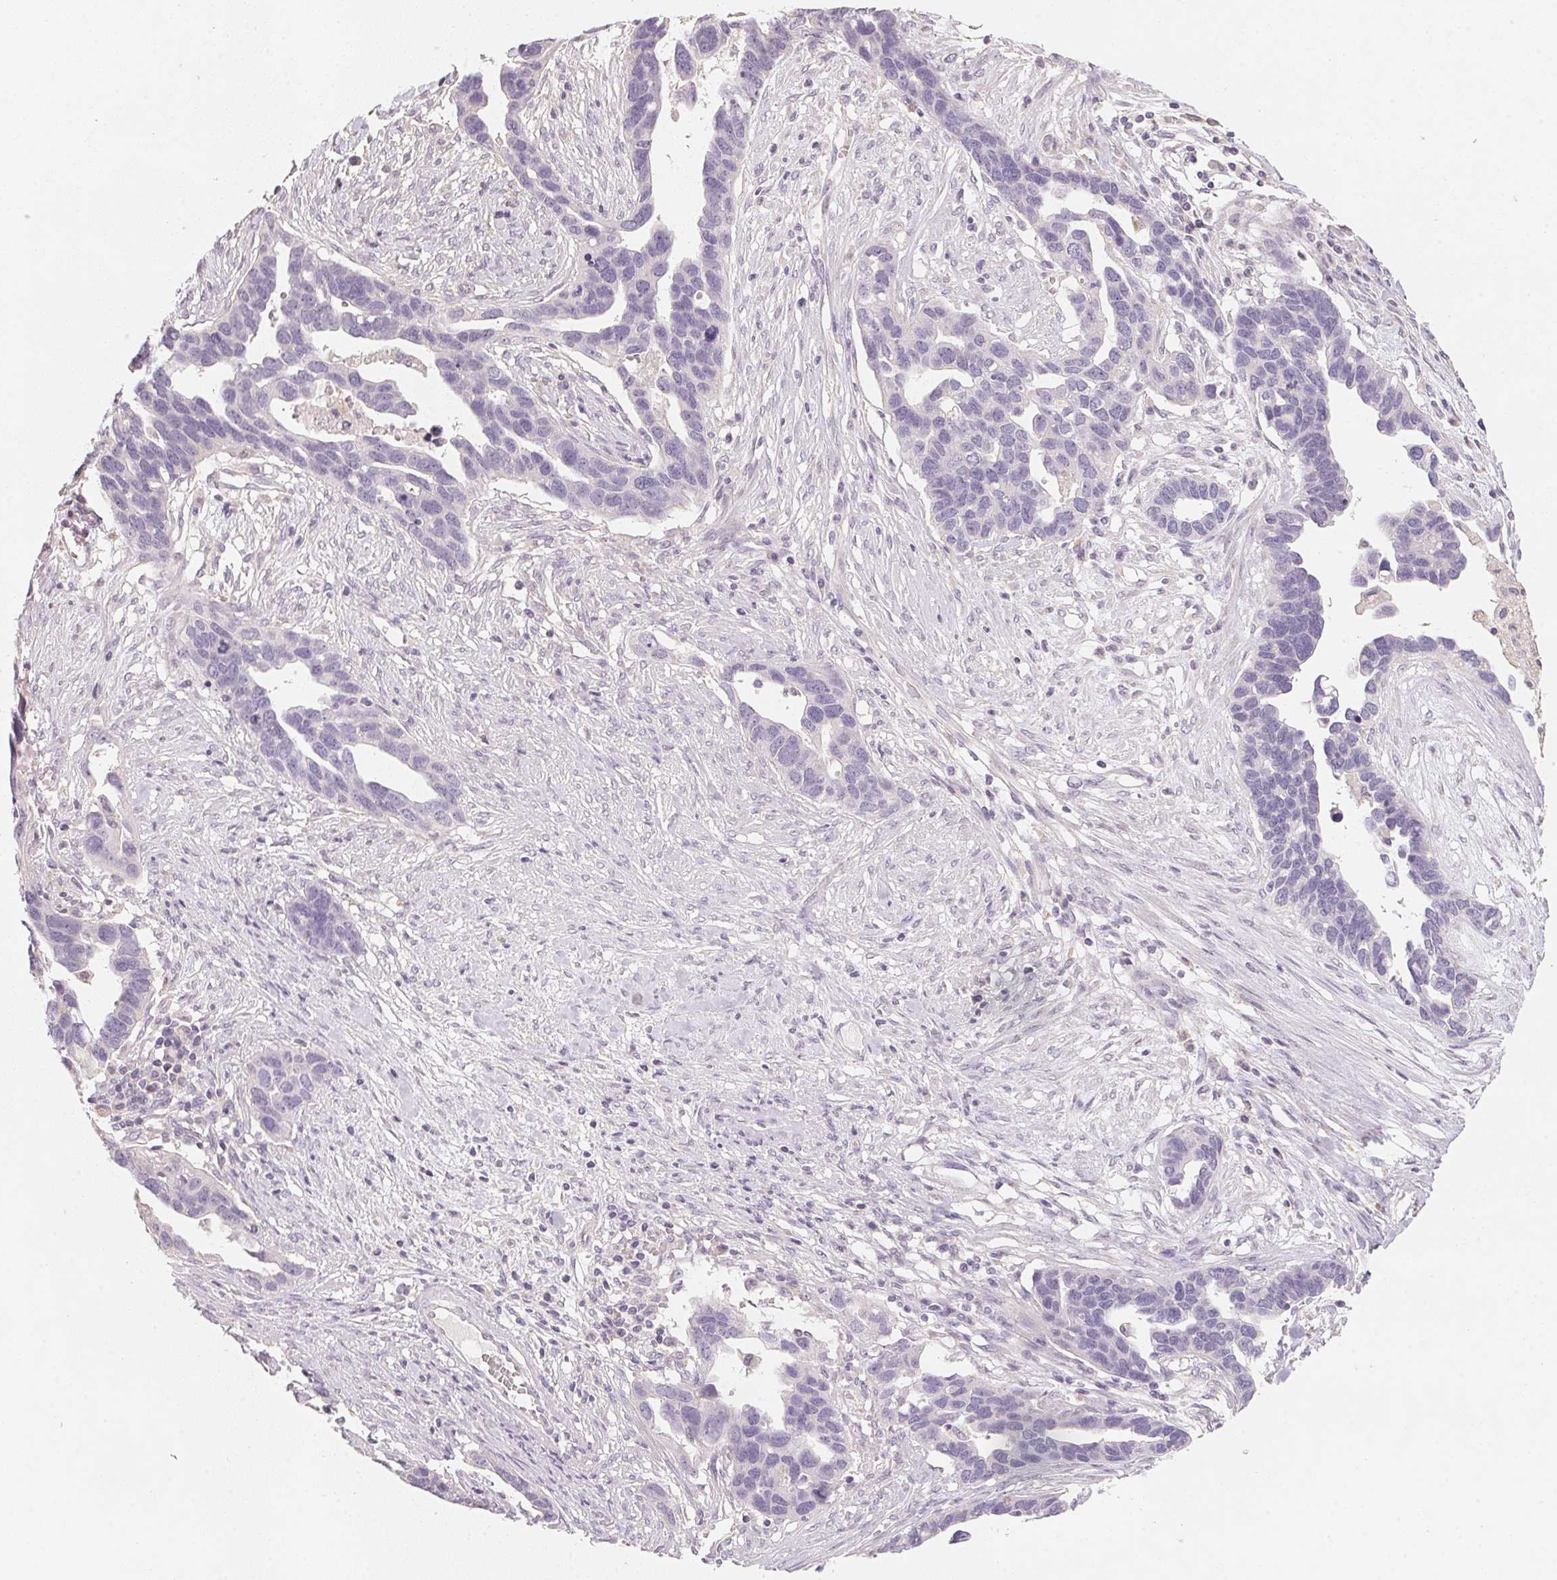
{"staining": {"intensity": "negative", "quantity": "none", "location": "none"}, "tissue": "ovarian cancer", "cell_type": "Tumor cells", "image_type": "cancer", "snomed": [{"axis": "morphology", "description": "Cystadenocarcinoma, serous, NOS"}, {"axis": "topography", "description": "Ovary"}], "caption": "A histopathology image of ovarian cancer (serous cystadenocarcinoma) stained for a protein shows no brown staining in tumor cells.", "gene": "TREH", "patient": {"sex": "female", "age": 54}}